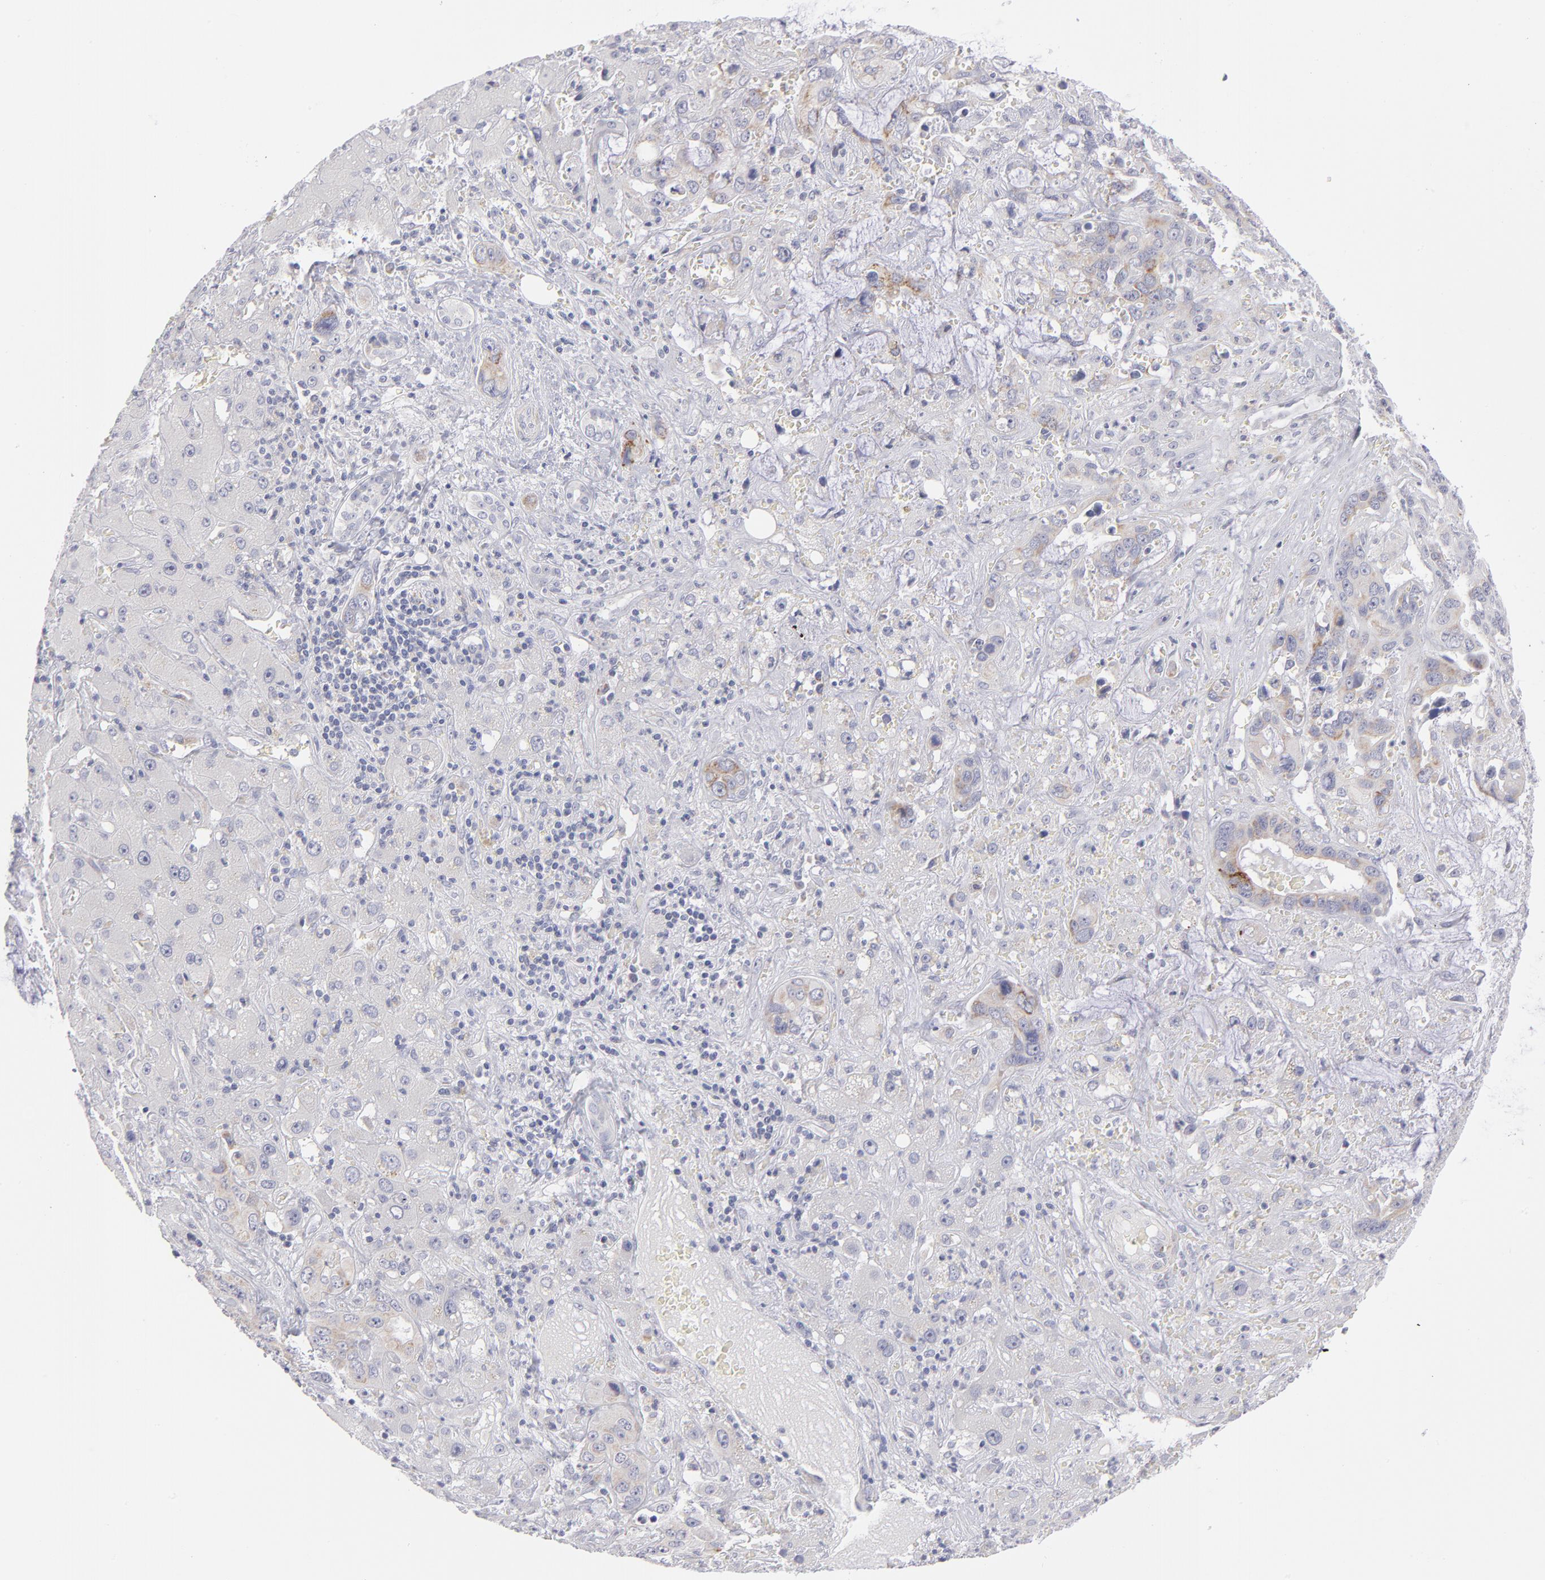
{"staining": {"intensity": "weak", "quantity": "<25%", "location": "cytoplasmic/membranous"}, "tissue": "liver cancer", "cell_type": "Tumor cells", "image_type": "cancer", "snomed": [{"axis": "morphology", "description": "Cholangiocarcinoma"}, {"axis": "topography", "description": "Liver"}], "caption": "The immunohistochemistry image has no significant expression in tumor cells of cholangiocarcinoma (liver) tissue.", "gene": "MTHFD2", "patient": {"sex": "female", "age": 65}}